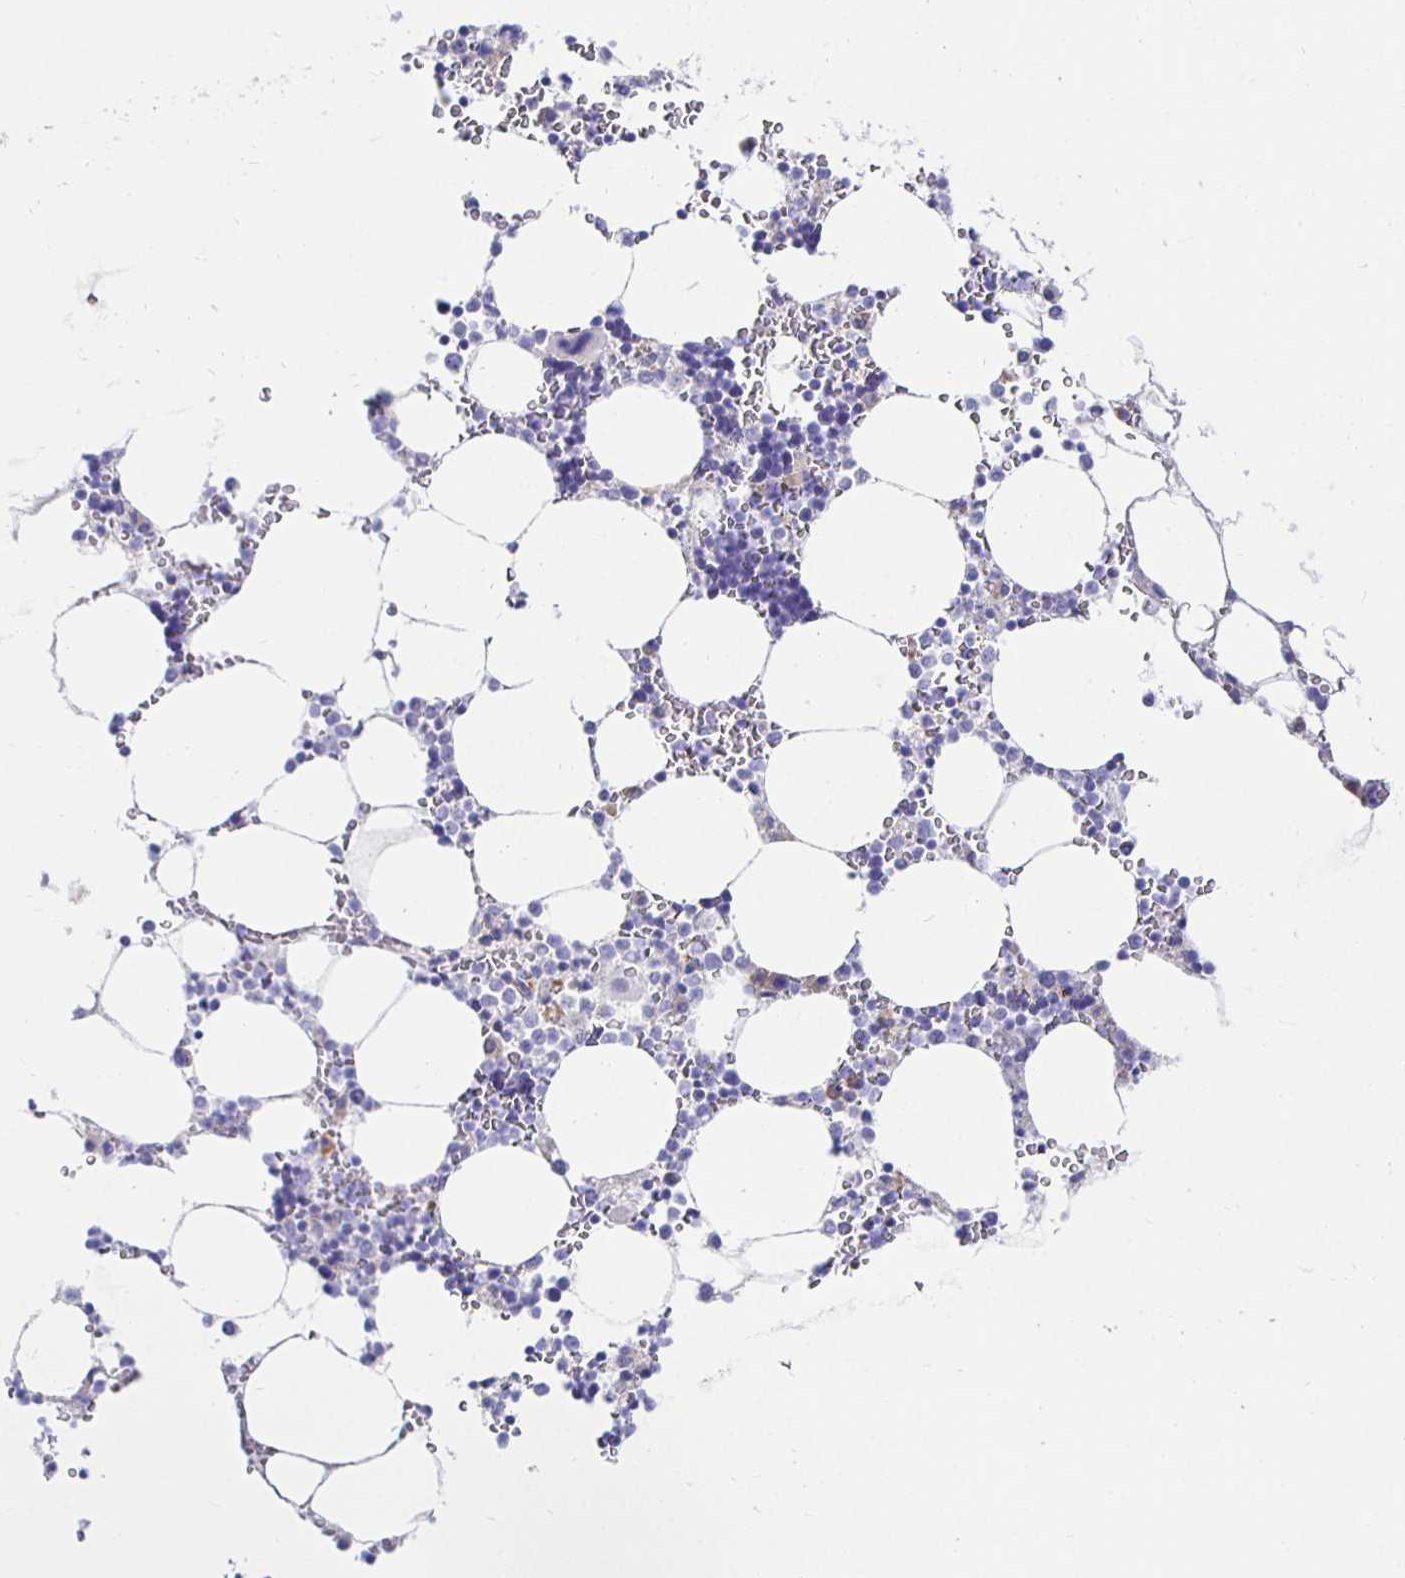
{"staining": {"intensity": "negative", "quantity": "none", "location": "none"}, "tissue": "bone marrow", "cell_type": "Hematopoietic cells", "image_type": "normal", "snomed": [{"axis": "morphology", "description": "Normal tissue, NOS"}, {"axis": "topography", "description": "Bone marrow"}], "caption": "Immunohistochemistry (IHC) histopathology image of unremarkable bone marrow: bone marrow stained with DAB shows no significant protein expression in hematopoietic cells.", "gene": "UMOD", "patient": {"sex": "male", "age": 64}}